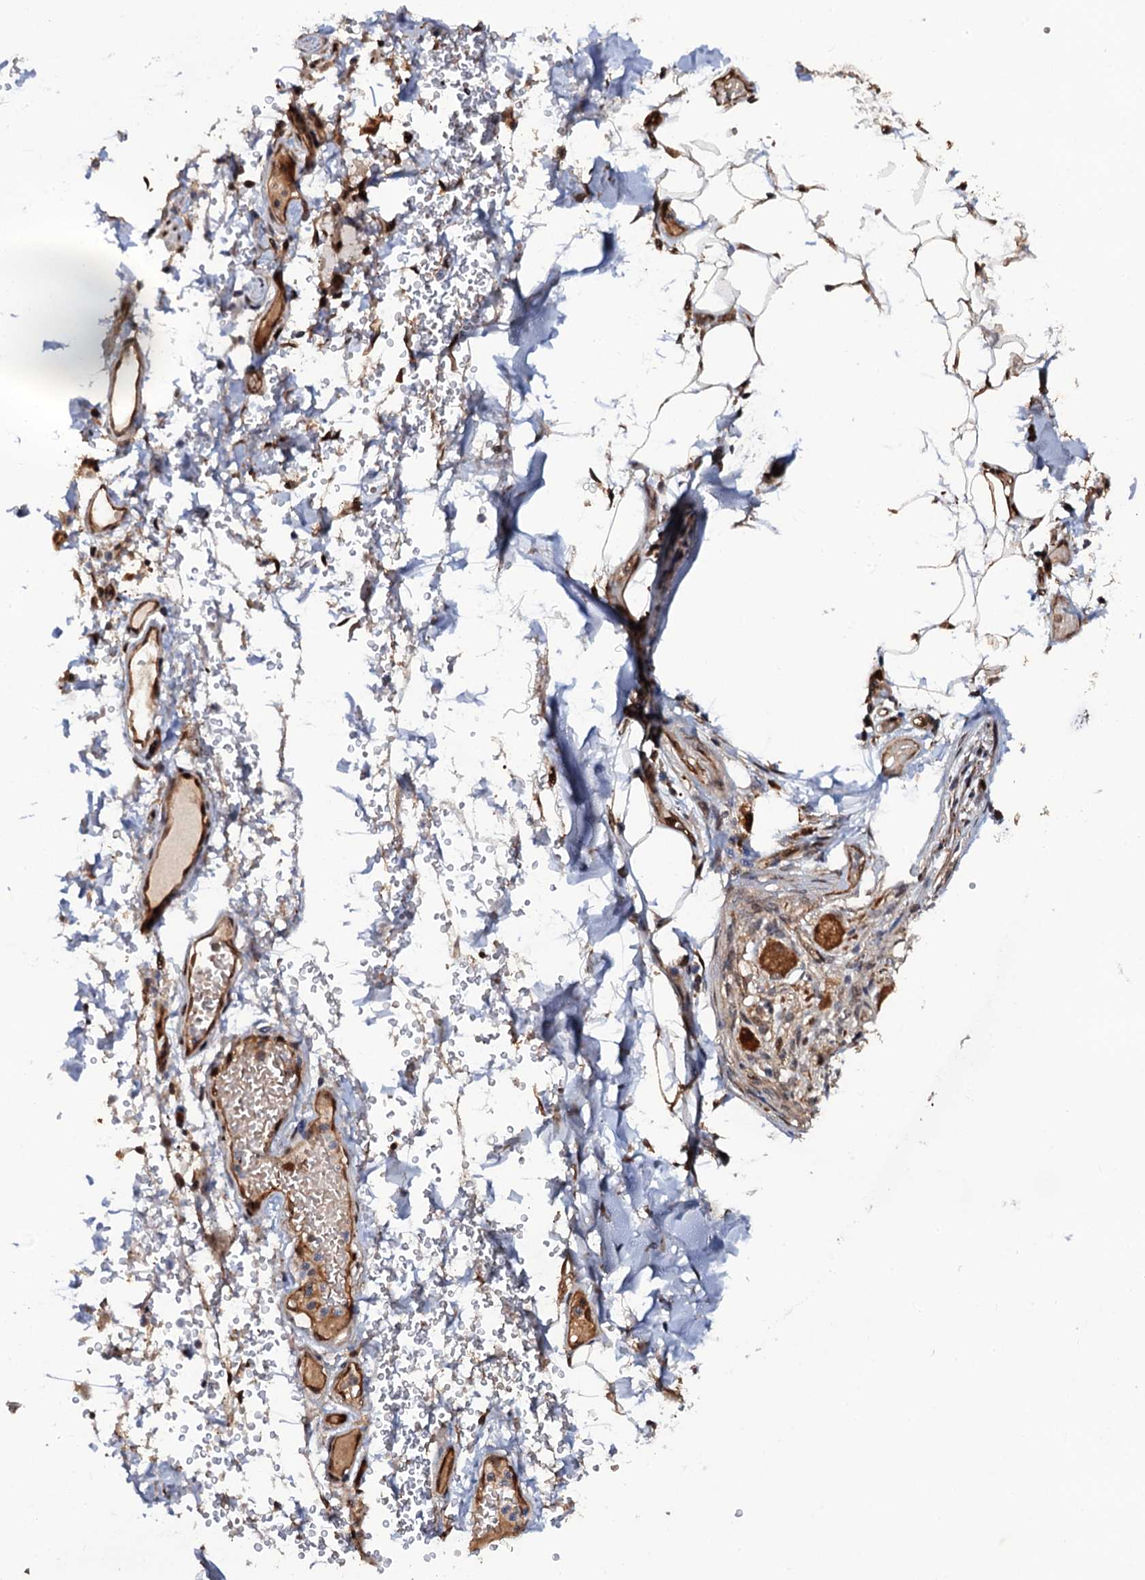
{"staining": {"intensity": "strong", "quantity": ">75%", "location": "cytoplasmic/membranous,nuclear"}, "tissue": "adipose tissue", "cell_type": "Adipocytes", "image_type": "normal", "snomed": [{"axis": "morphology", "description": "Normal tissue, NOS"}, {"axis": "topography", "description": "Lymph node"}, {"axis": "topography", "description": "Cartilage tissue"}, {"axis": "topography", "description": "Bronchus"}], "caption": "Protein expression by immunohistochemistry reveals strong cytoplasmic/membranous,nuclear expression in approximately >75% of adipocytes in unremarkable adipose tissue.", "gene": "CDC23", "patient": {"sex": "male", "age": 63}}